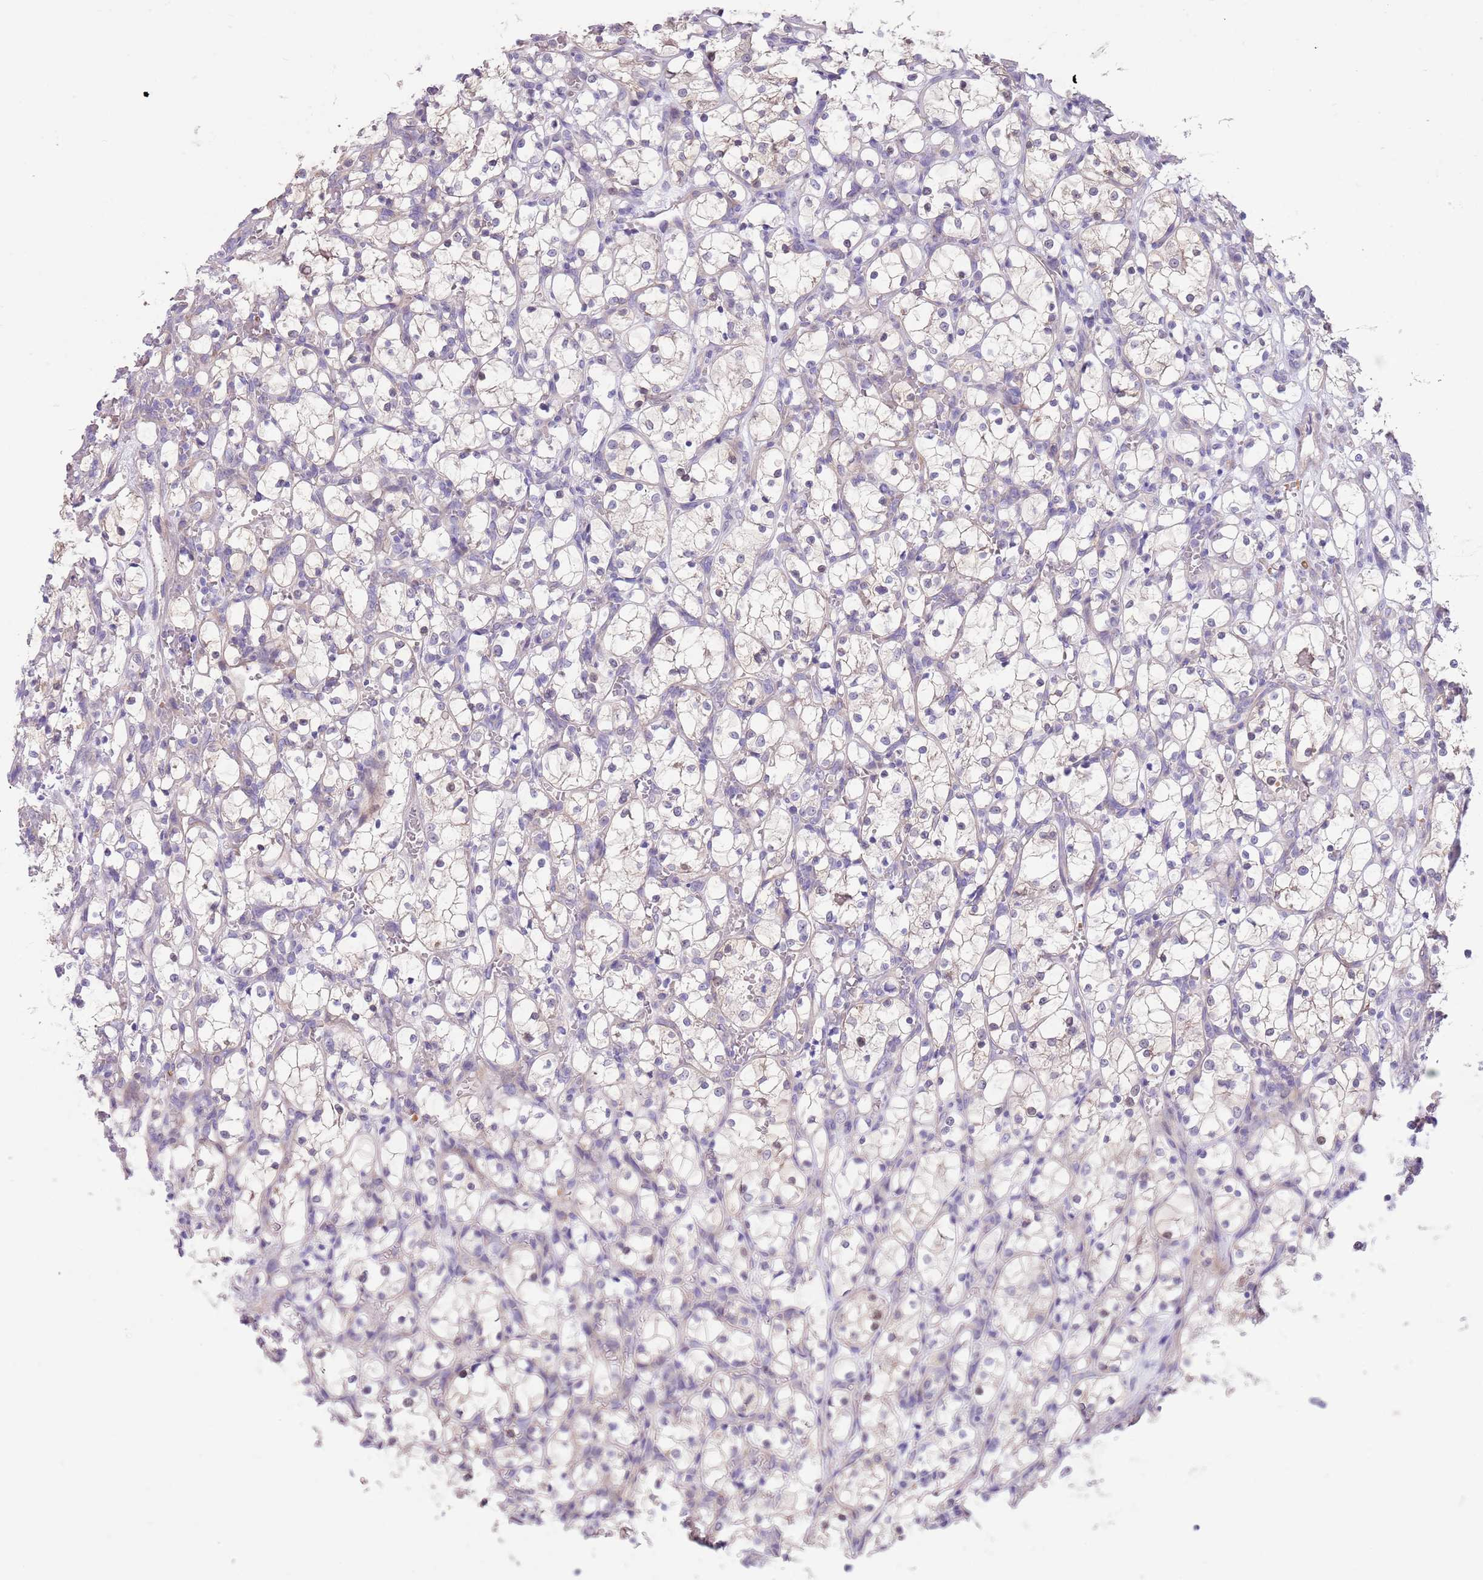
{"staining": {"intensity": "negative", "quantity": "none", "location": "none"}, "tissue": "renal cancer", "cell_type": "Tumor cells", "image_type": "cancer", "snomed": [{"axis": "morphology", "description": "Adenocarcinoma, NOS"}, {"axis": "topography", "description": "Kidney"}], "caption": "Tumor cells are negative for brown protein staining in renal cancer.", "gene": "ZNF14", "patient": {"sex": "female", "age": 69}}